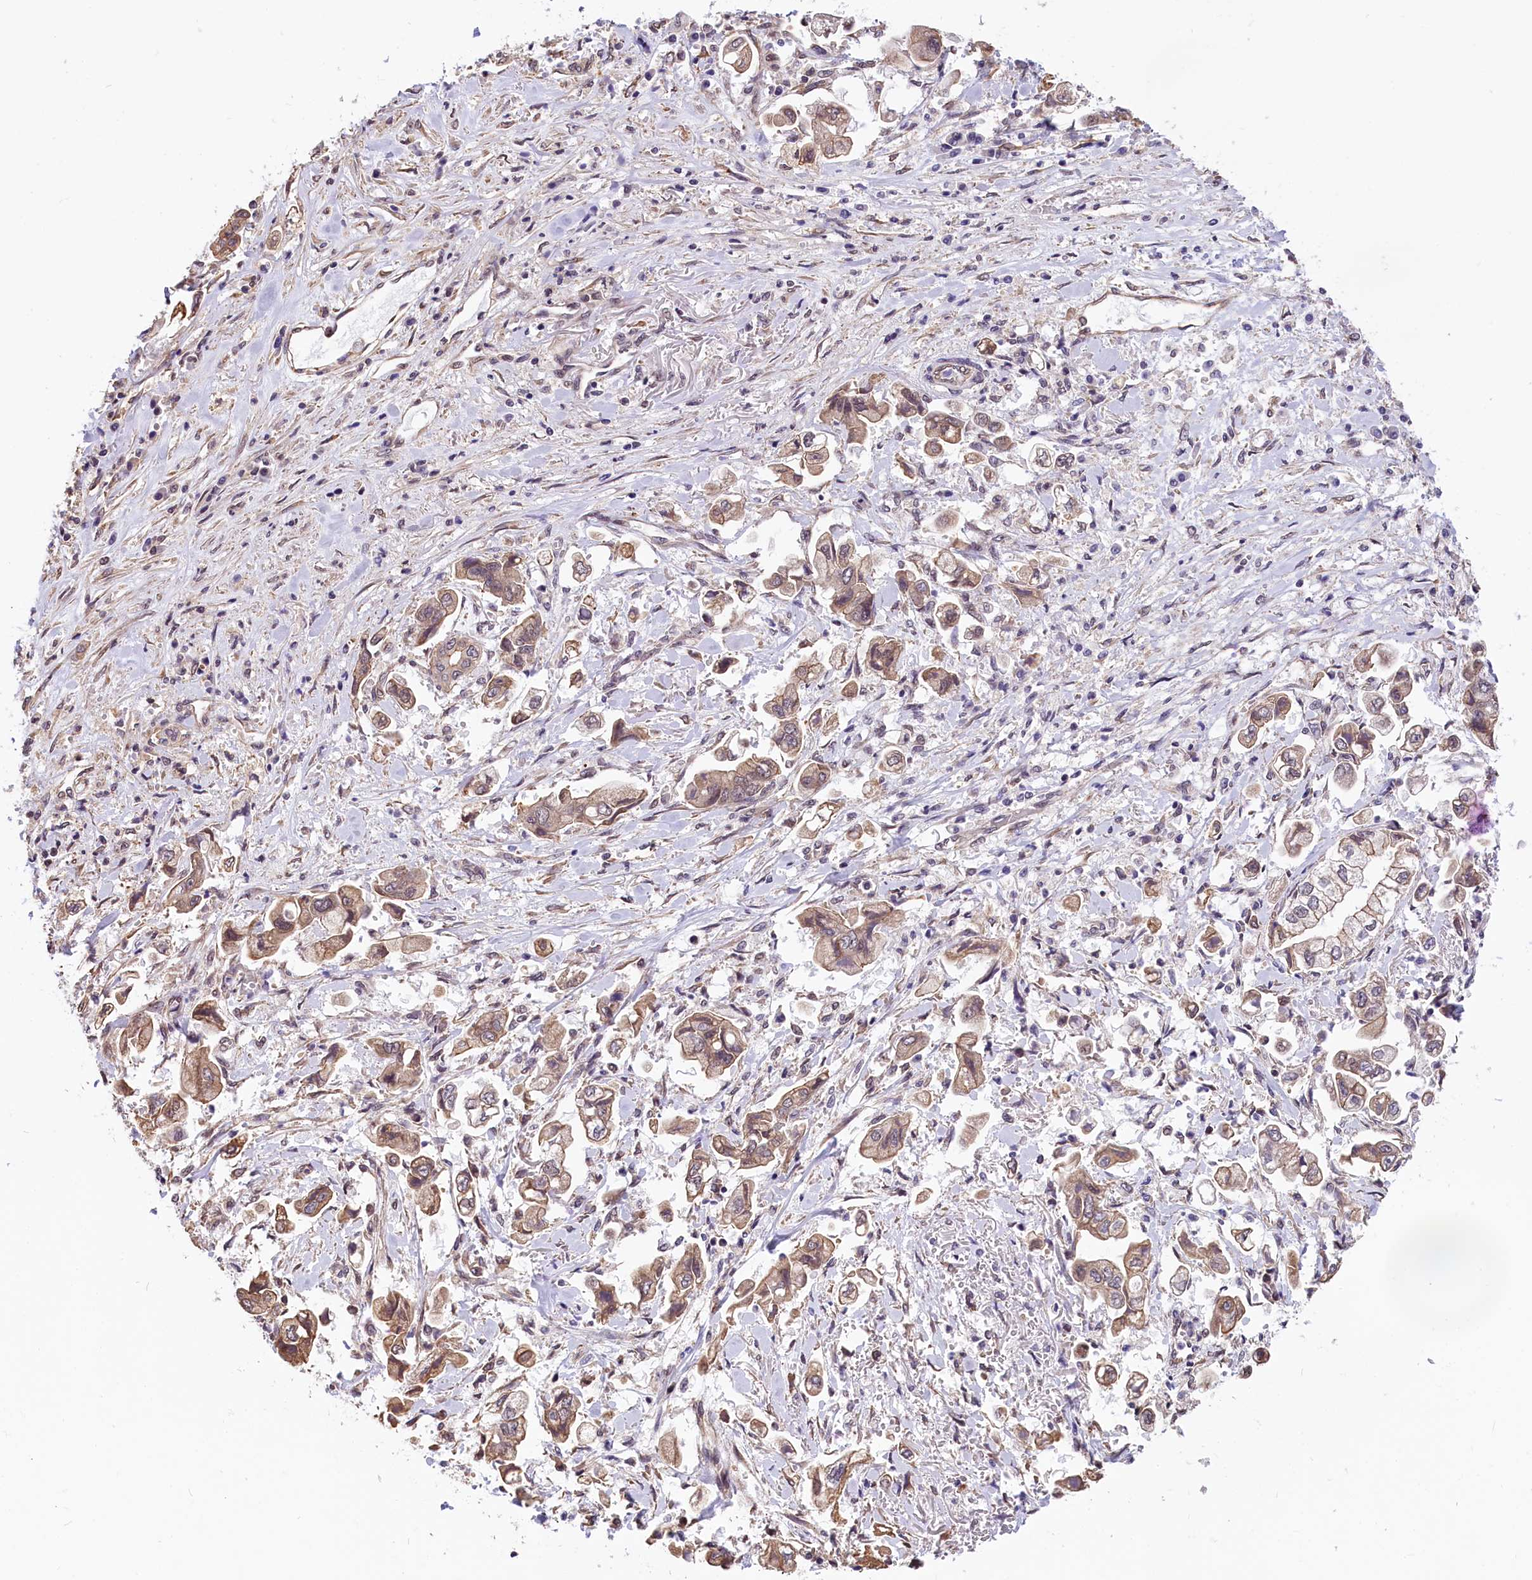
{"staining": {"intensity": "moderate", "quantity": ">75%", "location": "cytoplasmic/membranous,nuclear"}, "tissue": "stomach cancer", "cell_type": "Tumor cells", "image_type": "cancer", "snomed": [{"axis": "morphology", "description": "Adenocarcinoma, NOS"}, {"axis": "topography", "description": "Stomach"}], "caption": "Protein expression analysis of human stomach cancer reveals moderate cytoplasmic/membranous and nuclear staining in approximately >75% of tumor cells. The protein of interest is stained brown, and the nuclei are stained in blue (DAB IHC with brightfield microscopy, high magnification).", "gene": "ZC3H4", "patient": {"sex": "male", "age": 62}}